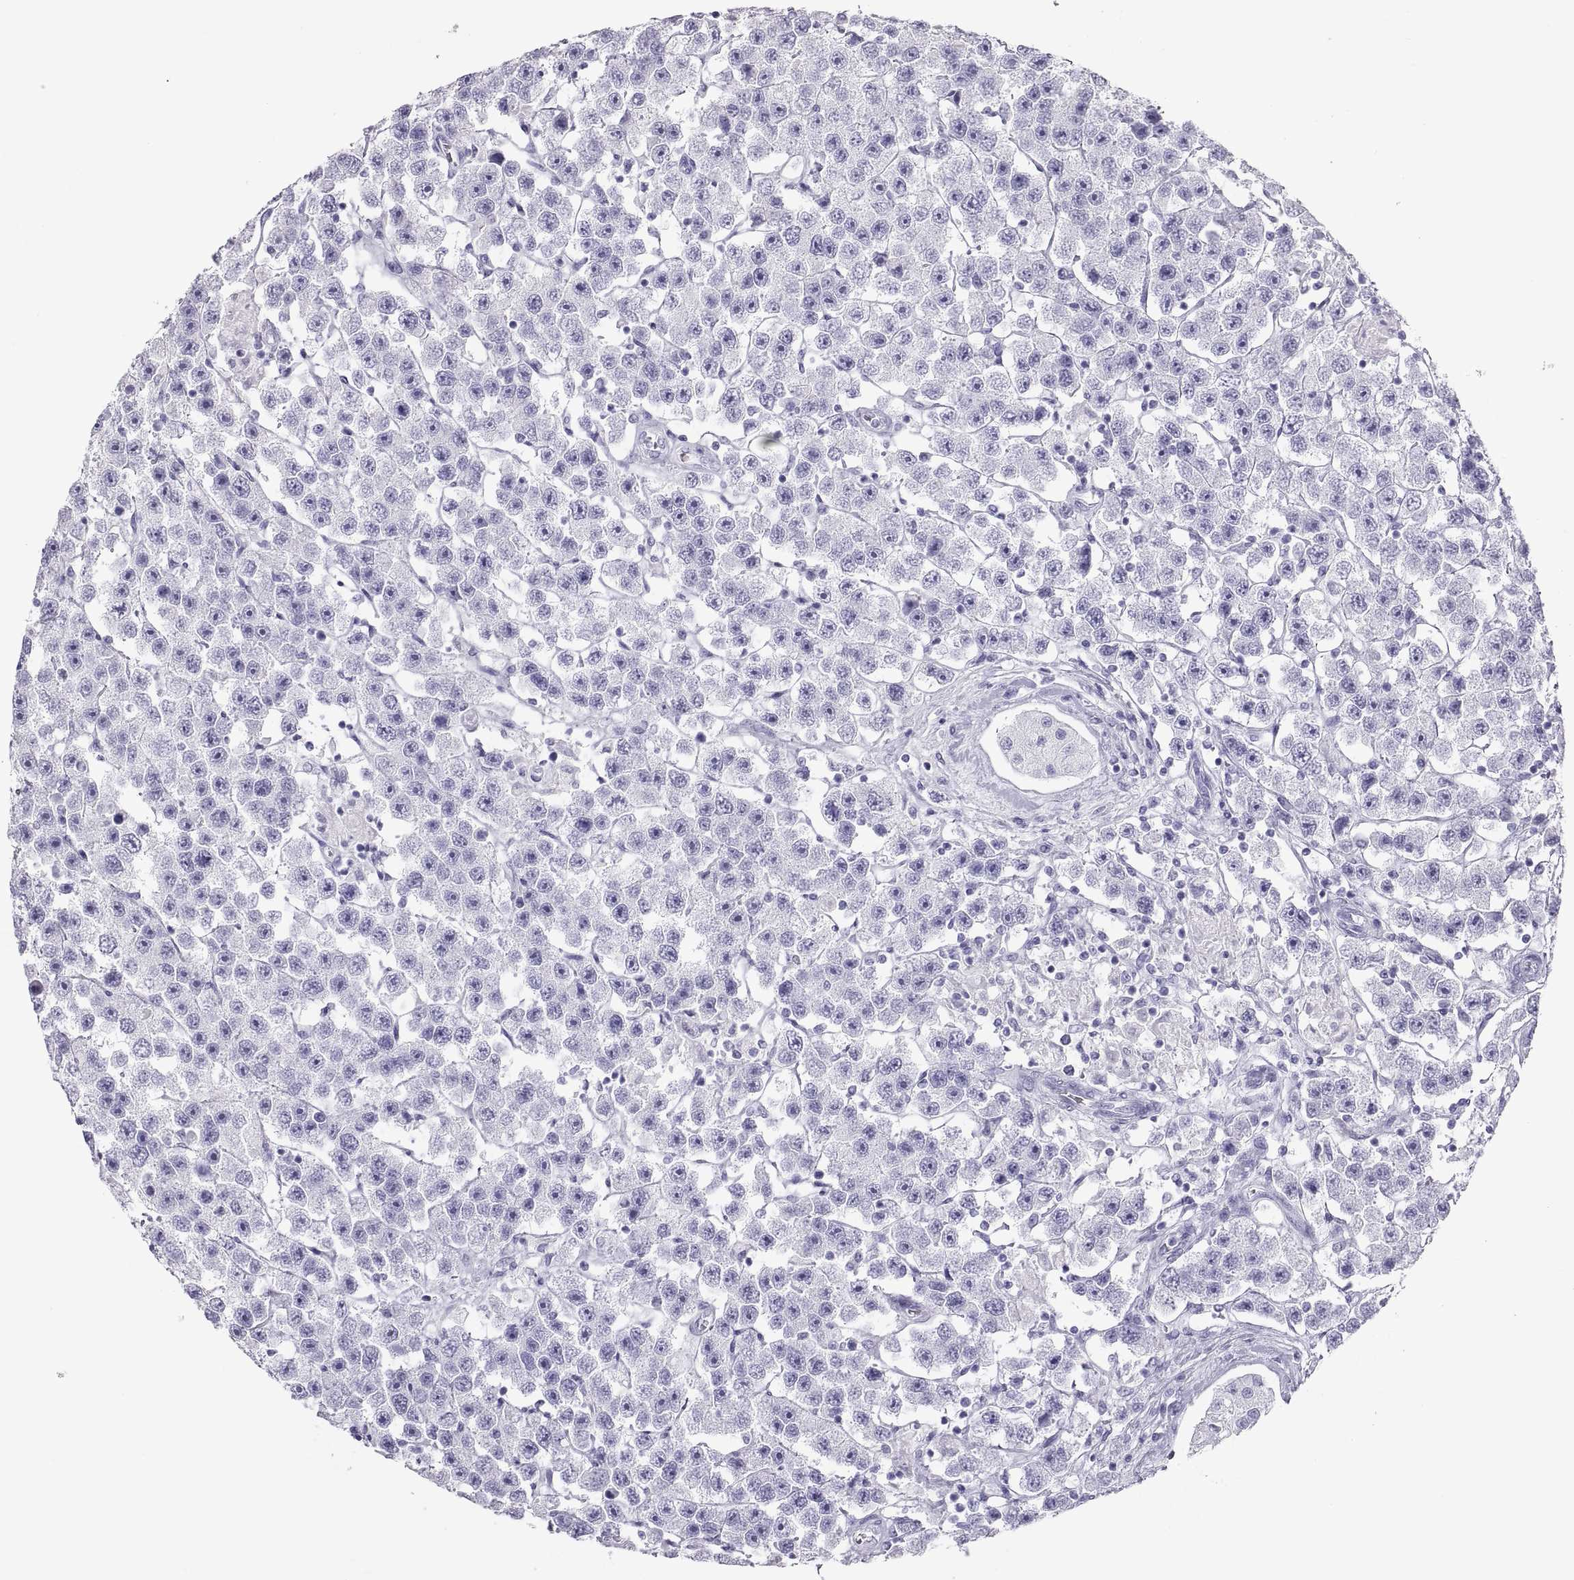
{"staining": {"intensity": "negative", "quantity": "none", "location": "none"}, "tissue": "testis cancer", "cell_type": "Tumor cells", "image_type": "cancer", "snomed": [{"axis": "morphology", "description": "Seminoma, NOS"}, {"axis": "topography", "description": "Testis"}], "caption": "The immunohistochemistry (IHC) micrograph has no significant expression in tumor cells of testis seminoma tissue. (Stains: DAB (3,3'-diaminobenzidine) IHC with hematoxylin counter stain, Microscopy: brightfield microscopy at high magnification).", "gene": "SEMG1", "patient": {"sex": "male", "age": 45}}